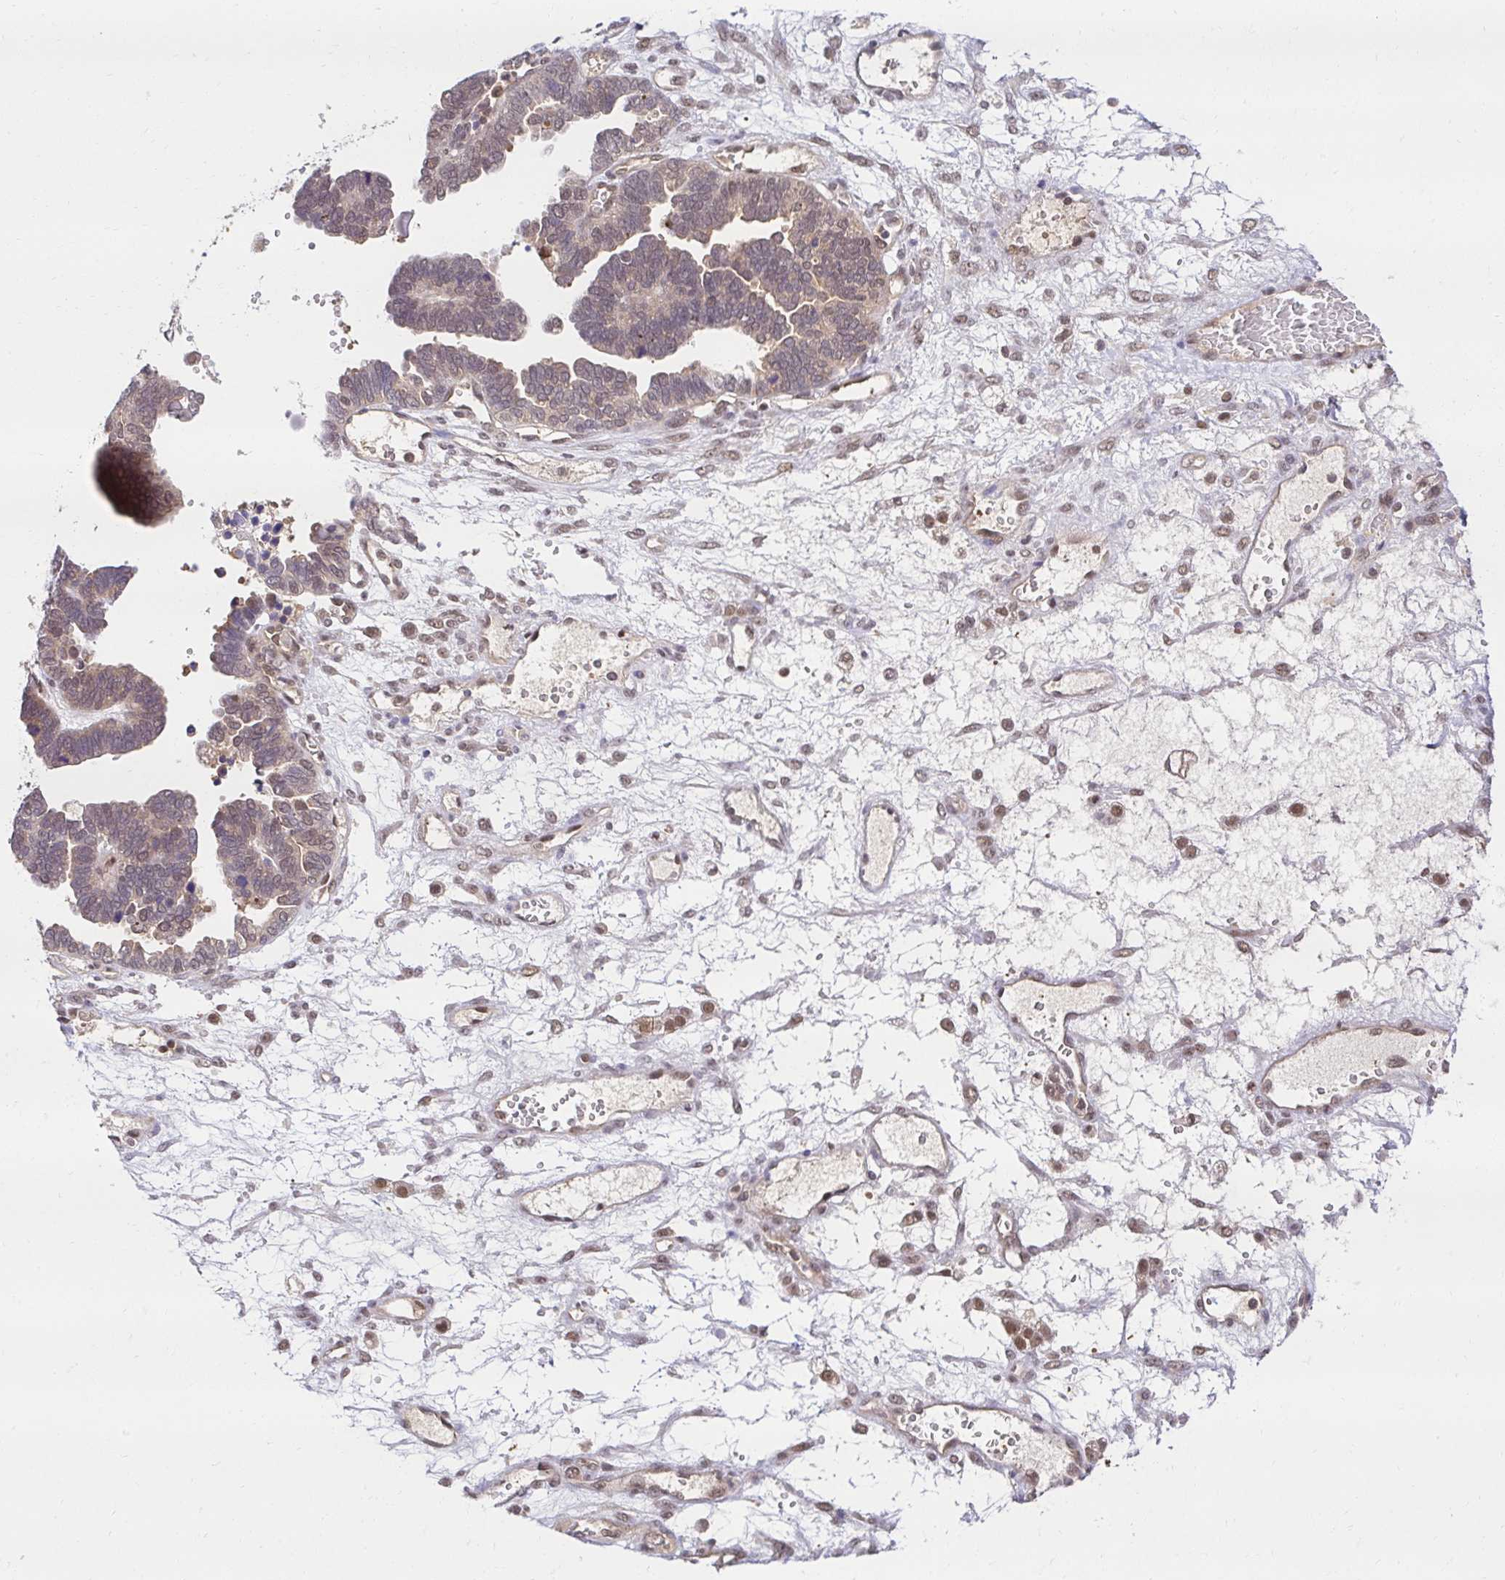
{"staining": {"intensity": "moderate", "quantity": "25%-75%", "location": "cytoplasmic/membranous,nuclear"}, "tissue": "ovarian cancer", "cell_type": "Tumor cells", "image_type": "cancer", "snomed": [{"axis": "morphology", "description": "Cystadenocarcinoma, serous, NOS"}, {"axis": "topography", "description": "Ovary"}], "caption": "This image reveals immunohistochemistry staining of human serous cystadenocarcinoma (ovarian), with medium moderate cytoplasmic/membranous and nuclear staining in about 25%-75% of tumor cells.", "gene": "PSMA4", "patient": {"sex": "female", "age": 51}}